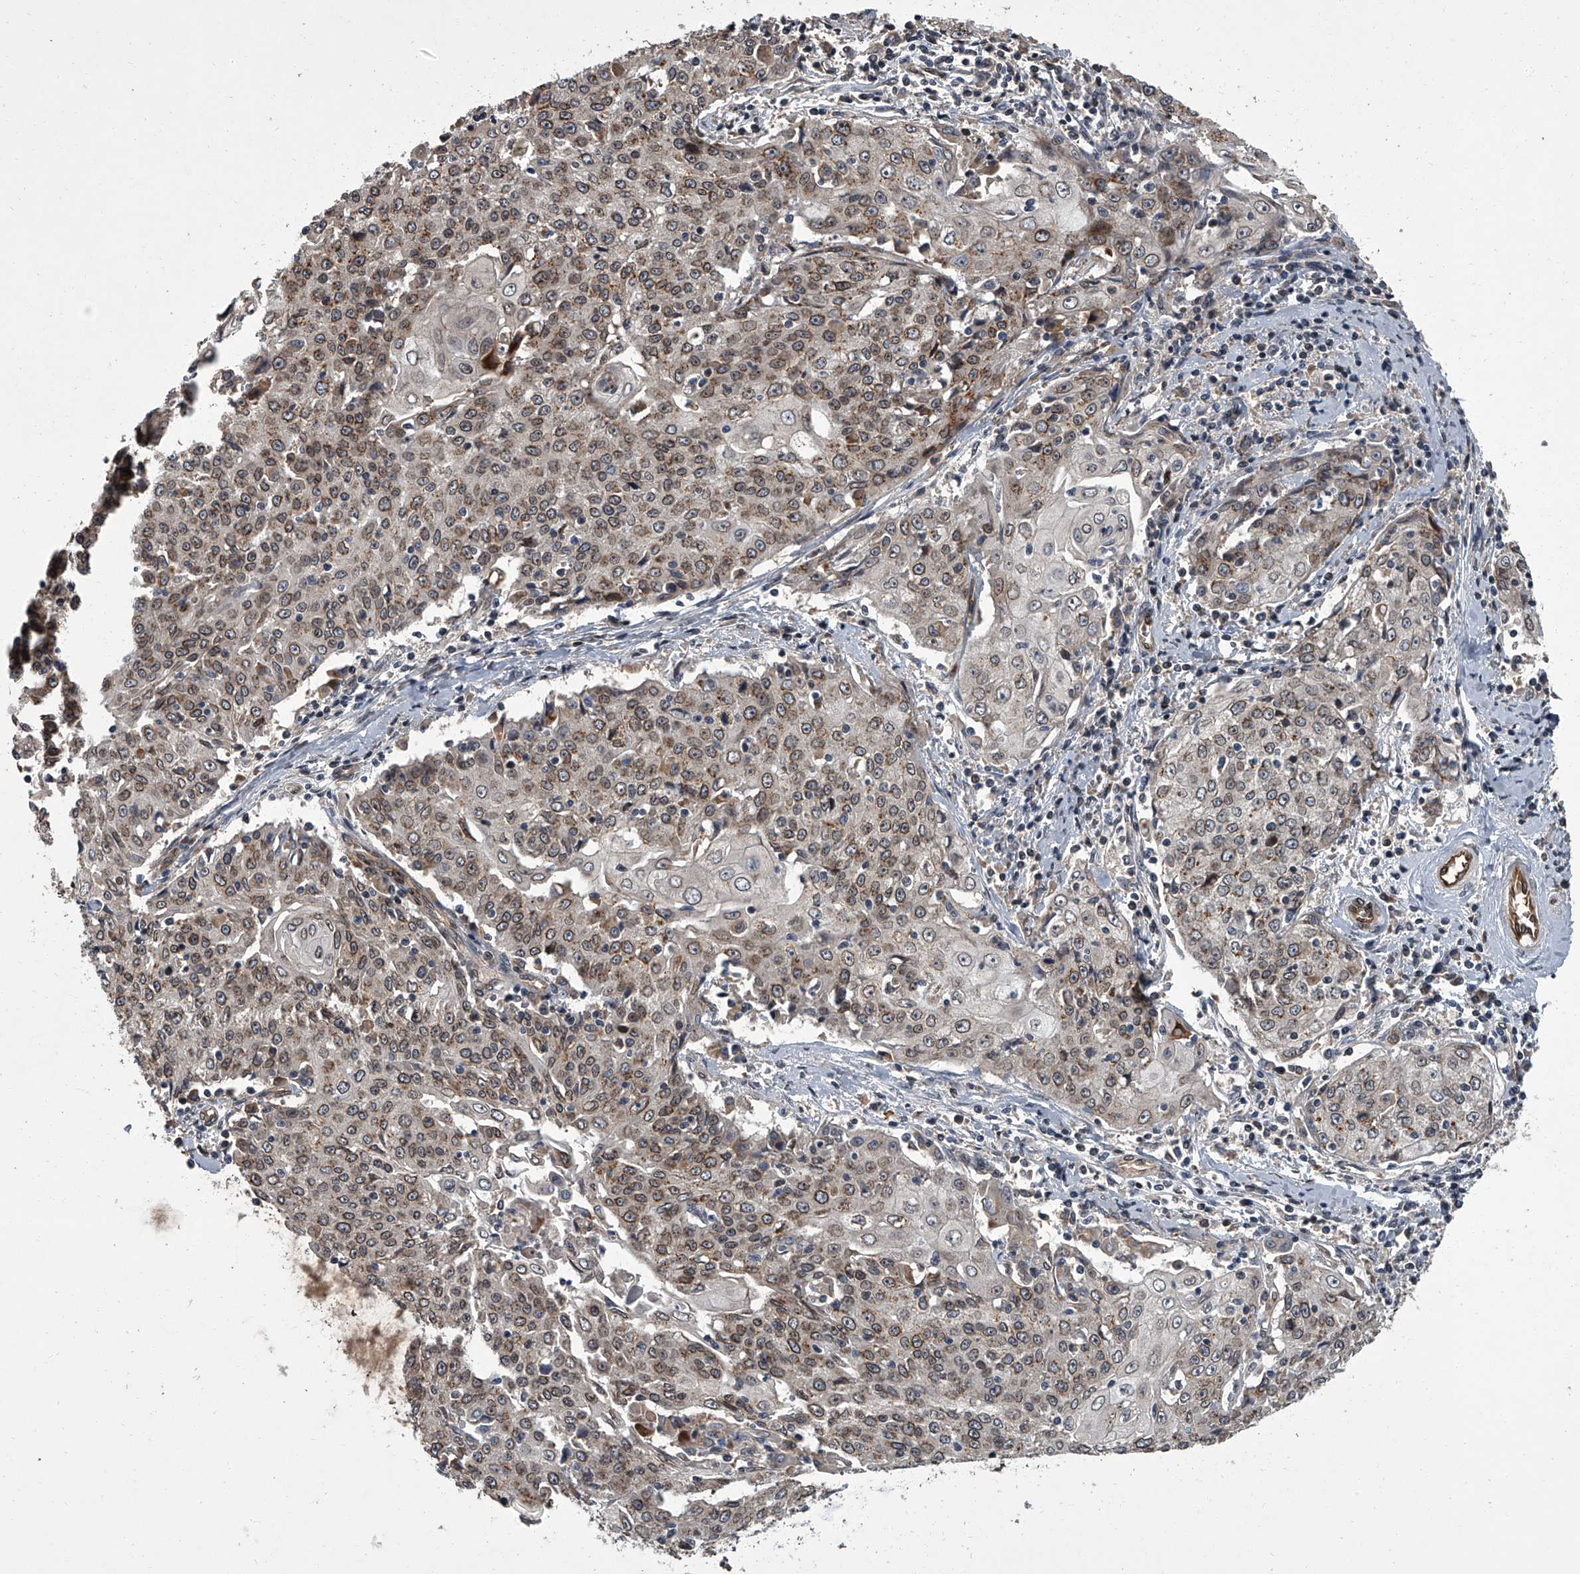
{"staining": {"intensity": "moderate", "quantity": ">75%", "location": "cytoplasmic/membranous,nuclear"}, "tissue": "cervical cancer", "cell_type": "Tumor cells", "image_type": "cancer", "snomed": [{"axis": "morphology", "description": "Squamous cell carcinoma, NOS"}, {"axis": "topography", "description": "Cervix"}], "caption": "Human cervical cancer stained for a protein (brown) displays moderate cytoplasmic/membranous and nuclear positive positivity in about >75% of tumor cells.", "gene": "LRRC8C", "patient": {"sex": "female", "age": 48}}